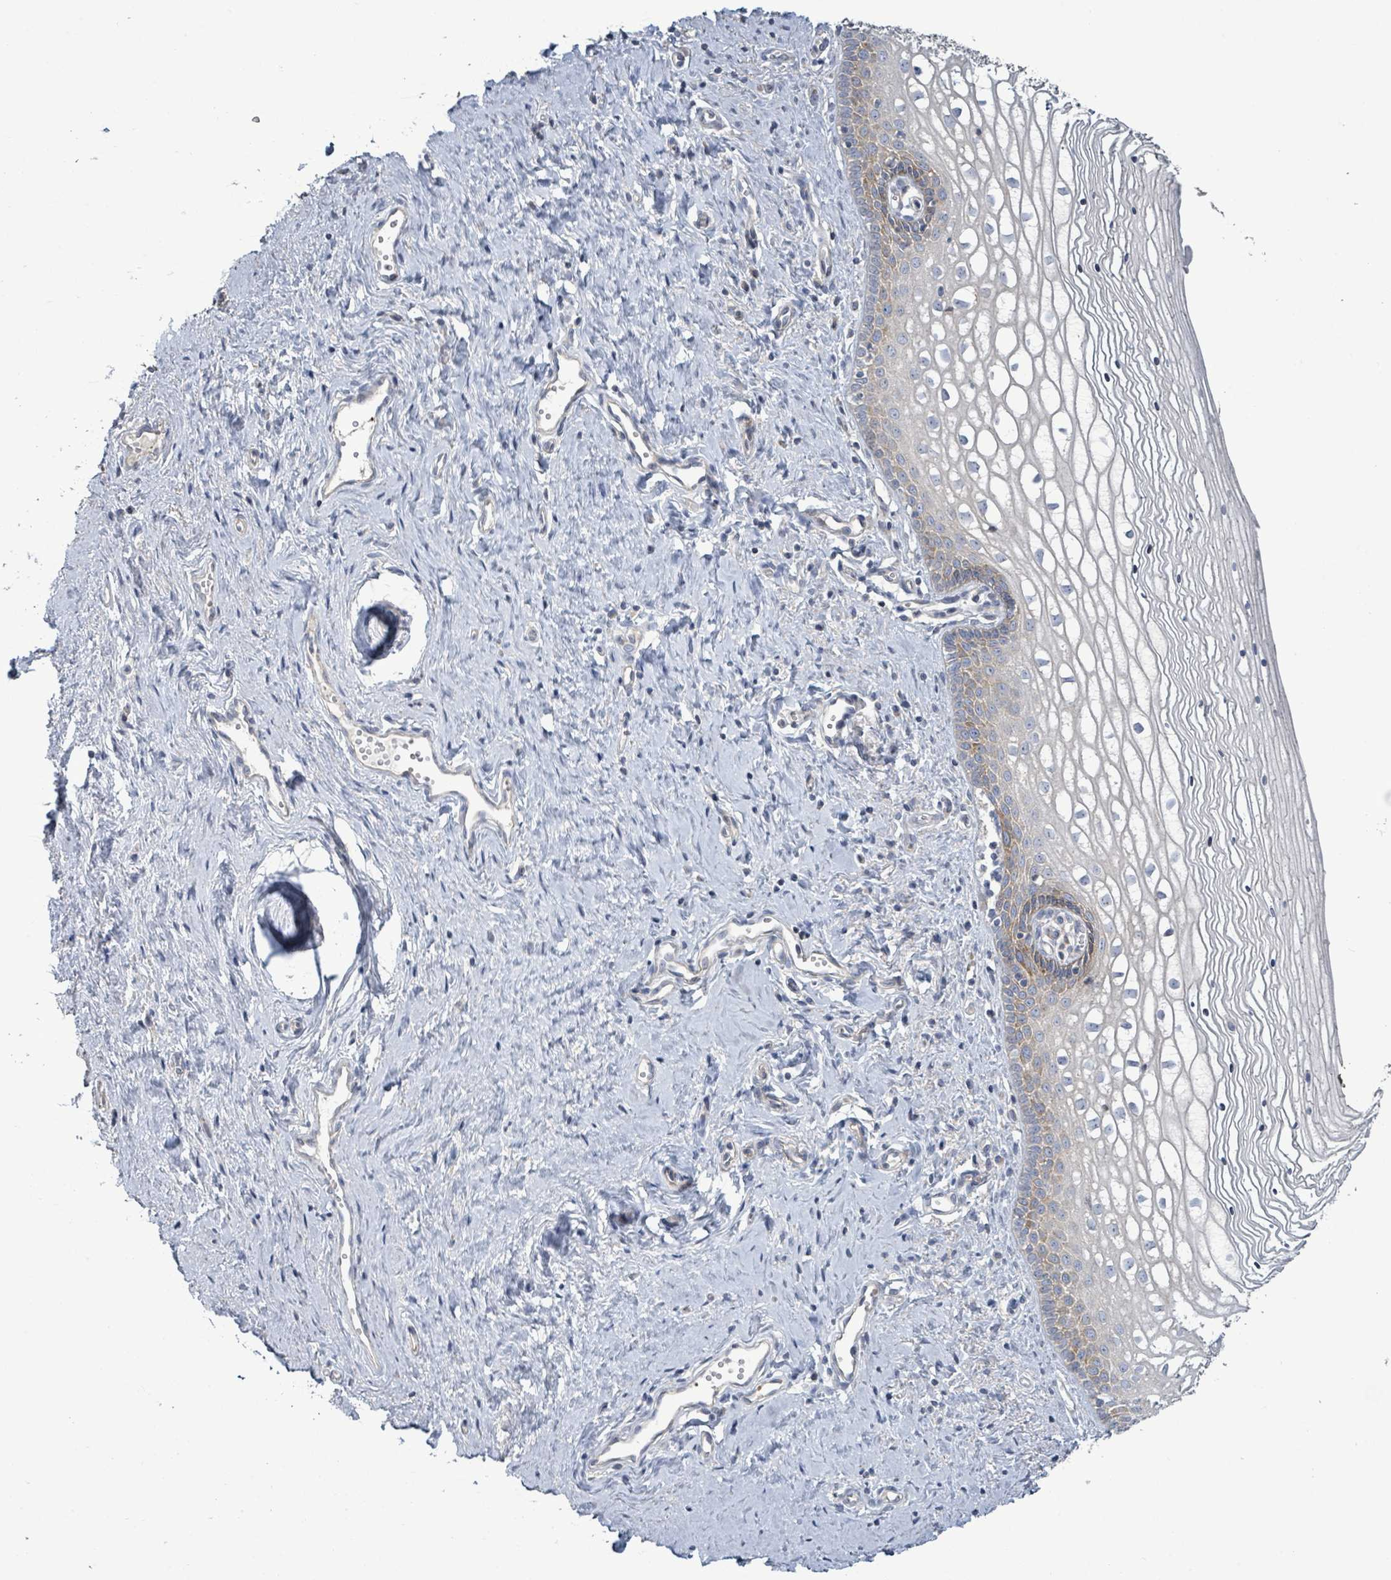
{"staining": {"intensity": "moderate", "quantity": "25%-75%", "location": "cytoplasmic/membranous"}, "tissue": "vagina", "cell_type": "Squamous epithelial cells", "image_type": "normal", "snomed": [{"axis": "morphology", "description": "Normal tissue, NOS"}, {"axis": "topography", "description": "Vagina"}], "caption": "Squamous epithelial cells reveal medium levels of moderate cytoplasmic/membranous expression in about 25%-75% of cells in unremarkable vagina.", "gene": "LILRA4", "patient": {"sex": "female", "age": 59}}